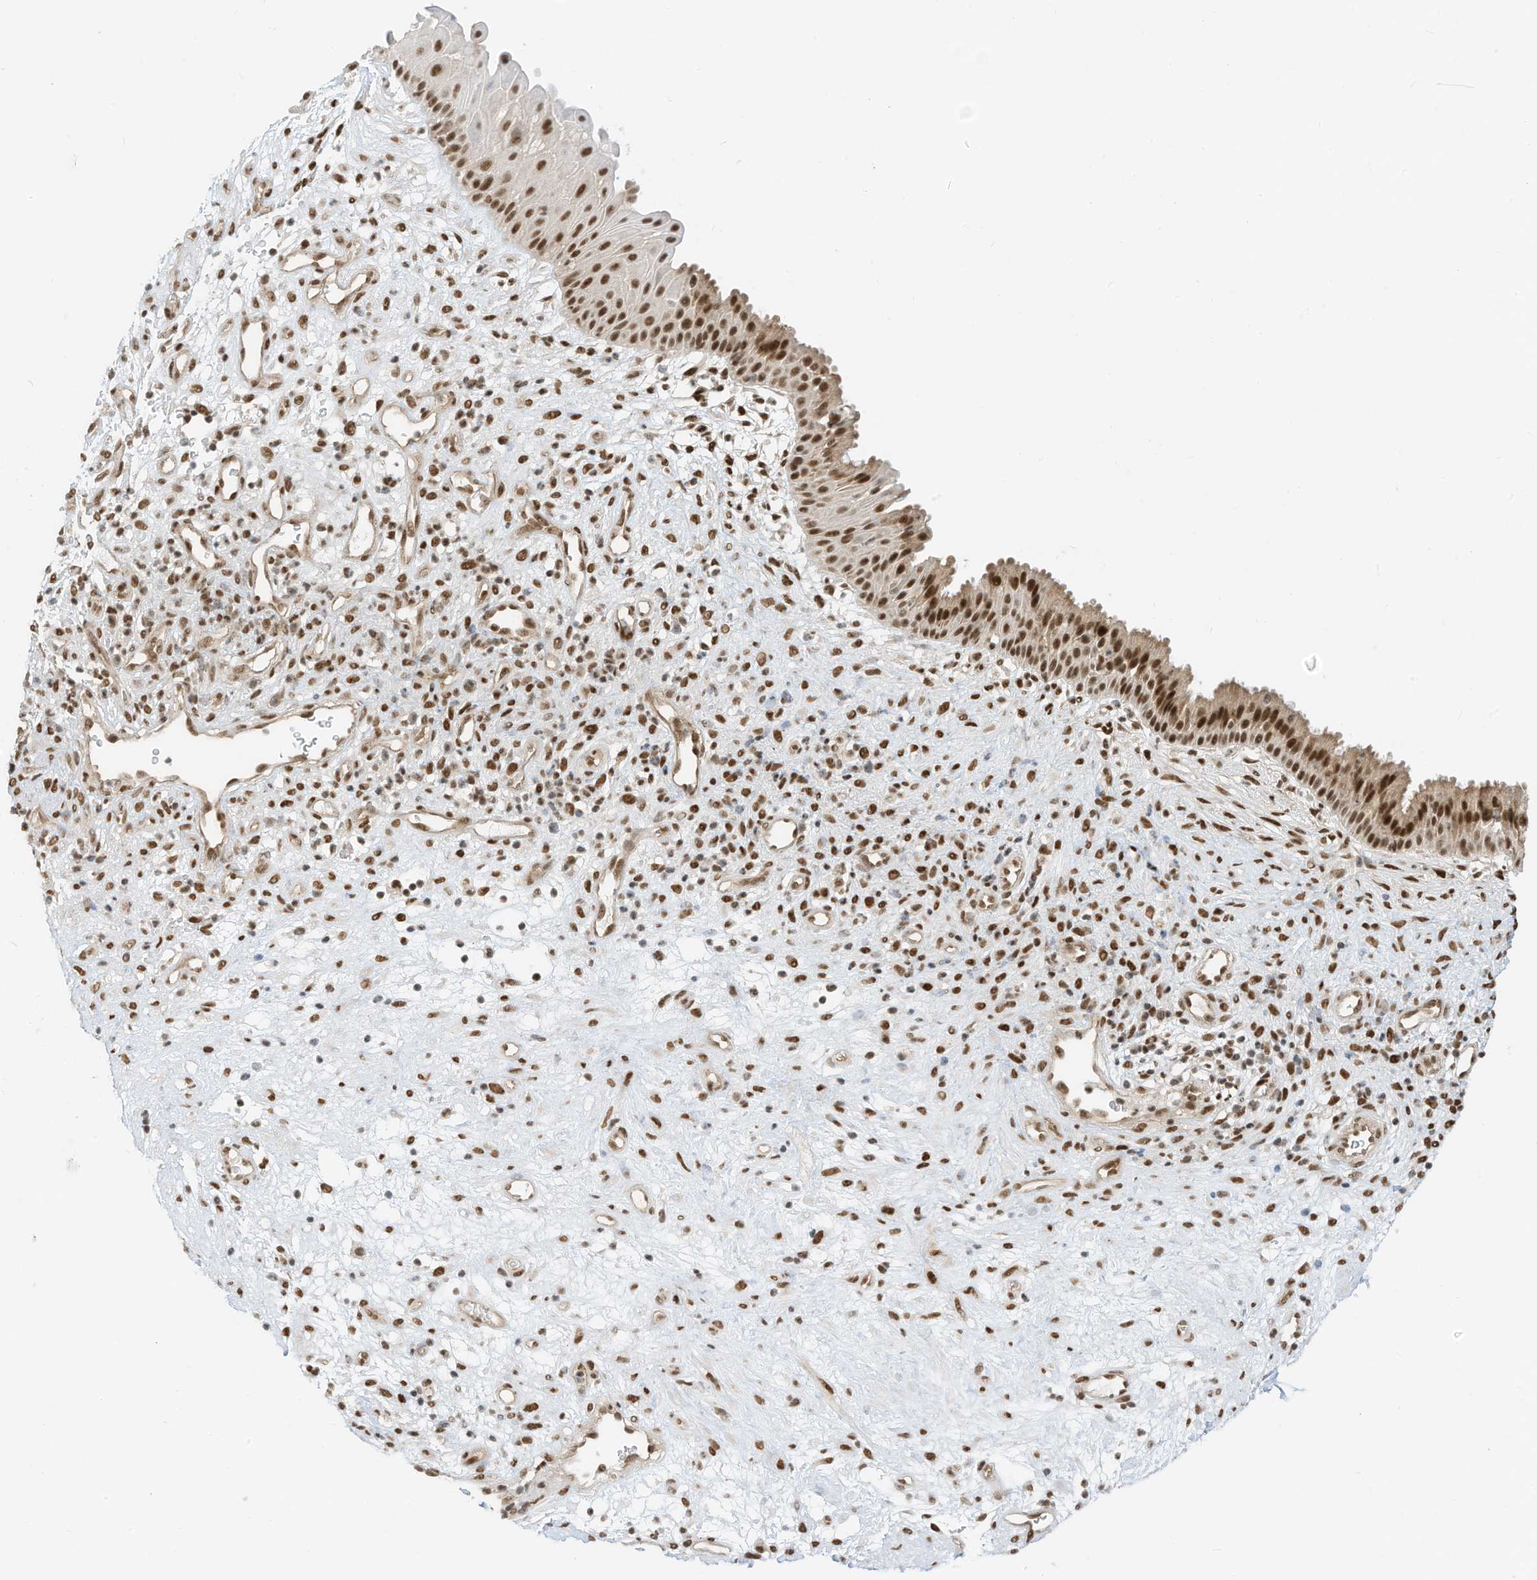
{"staining": {"intensity": "strong", "quantity": ">75%", "location": "nuclear"}, "tissue": "nasopharynx", "cell_type": "Respiratory epithelial cells", "image_type": "normal", "snomed": [{"axis": "morphology", "description": "Normal tissue, NOS"}, {"axis": "topography", "description": "Nasopharynx"}], "caption": "The immunohistochemical stain labels strong nuclear expression in respiratory epithelial cells of unremarkable nasopharynx. The staining is performed using DAB brown chromogen to label protein expression. The nuclei are counter-stained blue using hematoxylin.", "gene": "AURKAIP1", "patient": {"sex": "male", "age": 22}}